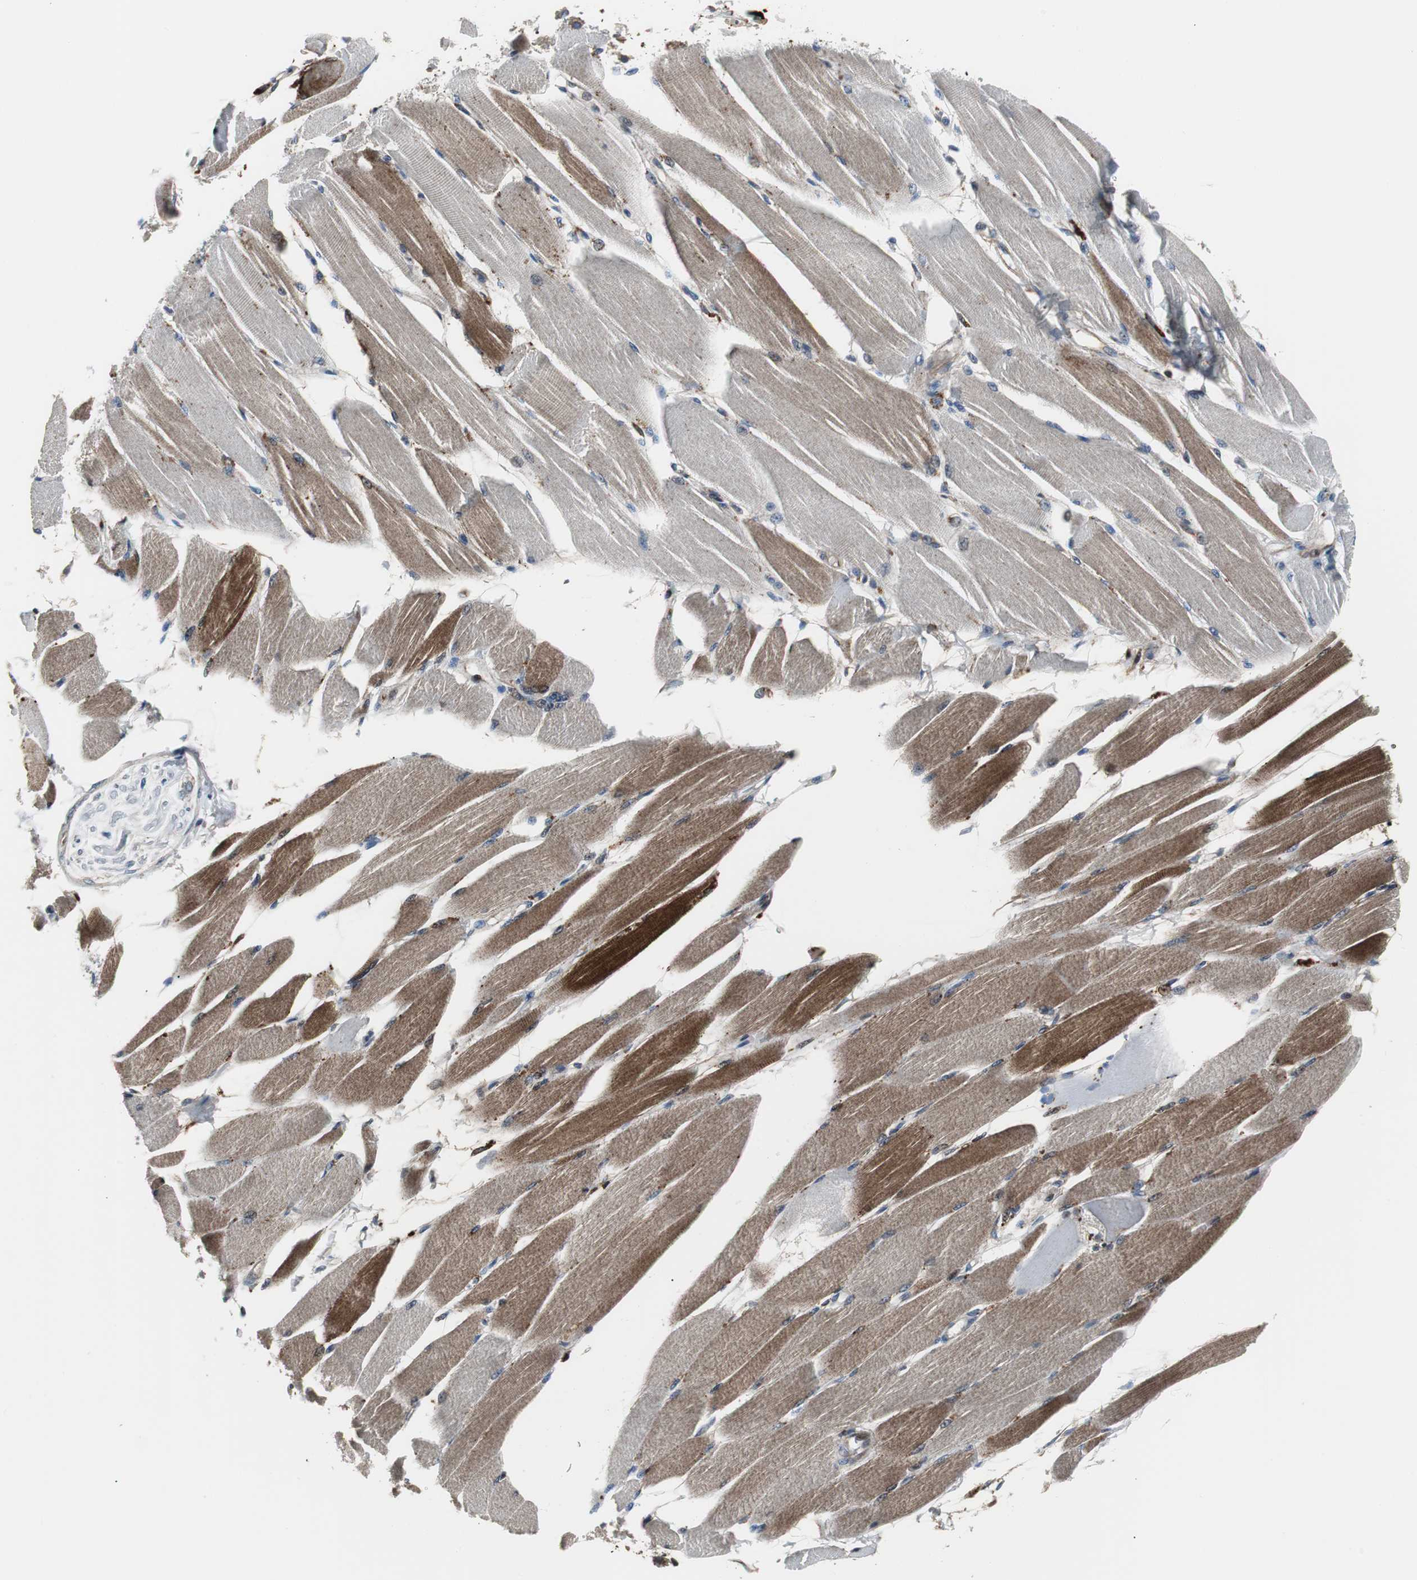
{"staining": {"intensity": "moderate", "quantity": "25%-75%", "location": "cytoplasmic/membranous"}, "tissue": "skeletal muscle", "cell_type": "Myocytes", "image_type": "normal", "snomed": [{"axis": "morphology", "description": "Normal tissue, NOS"}, {"axis": "topography", "description": "Skeletal muscle"}, {"axis": "topography", "description": "Peripheral nerve tissue"}], "caption": "The photomicrograph demonstrates a brown stain indicating the presence of a protein in the cytoplasmic/membranous of myocytes in skeletal muscle.", "gene": "RELA", "patient": {"sex": "female", "age": 84}}